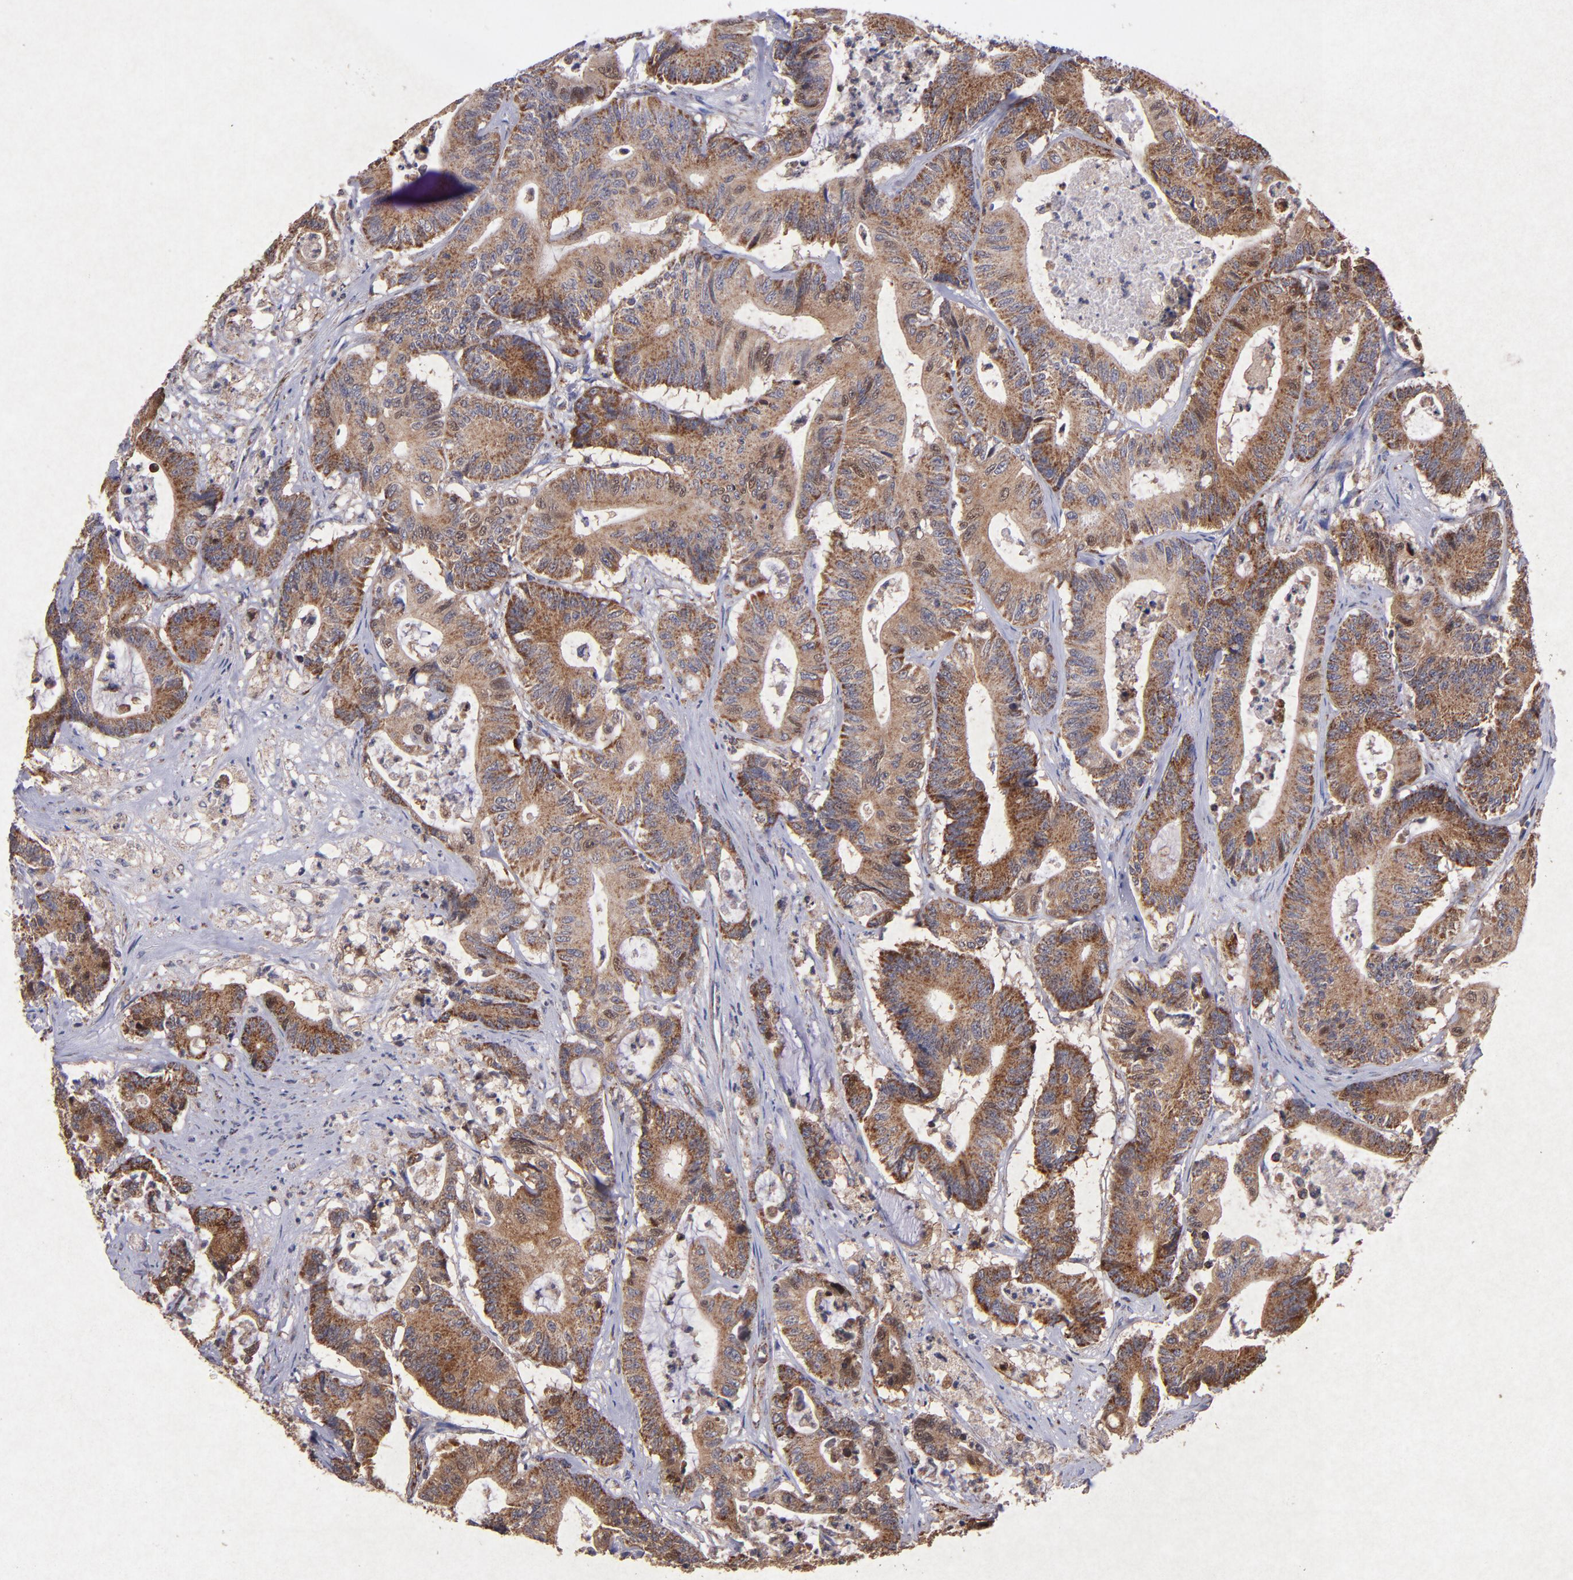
{"staining": {"intensity": "moderate", "quantity": ">75%", "location": "cytoplasmic/membranous"}, "tissue": "colorectal cancer", "cell_type": "Tumor cells", "image_type": "cancer", "snomed": [{"axis": "morphology", "description": "Adenocarcinoma, NOS"}, {"axis": "topography", "description": "Colon"}], "caption": "DAB immunohistochemical staining of human colorectal cancer (adenocarcinoma) demonstrates moderate cytoplasmic/membranous protein expression in about >75% of tumor cells. The staining was performed using DAB (3,3'-diaminobenzidine), with brown indicating positive protein expression. Nuclei are stained blue with hematoxylin.", "gene": "TIMM9", "patient": {"sex": "female", "age": 84}}